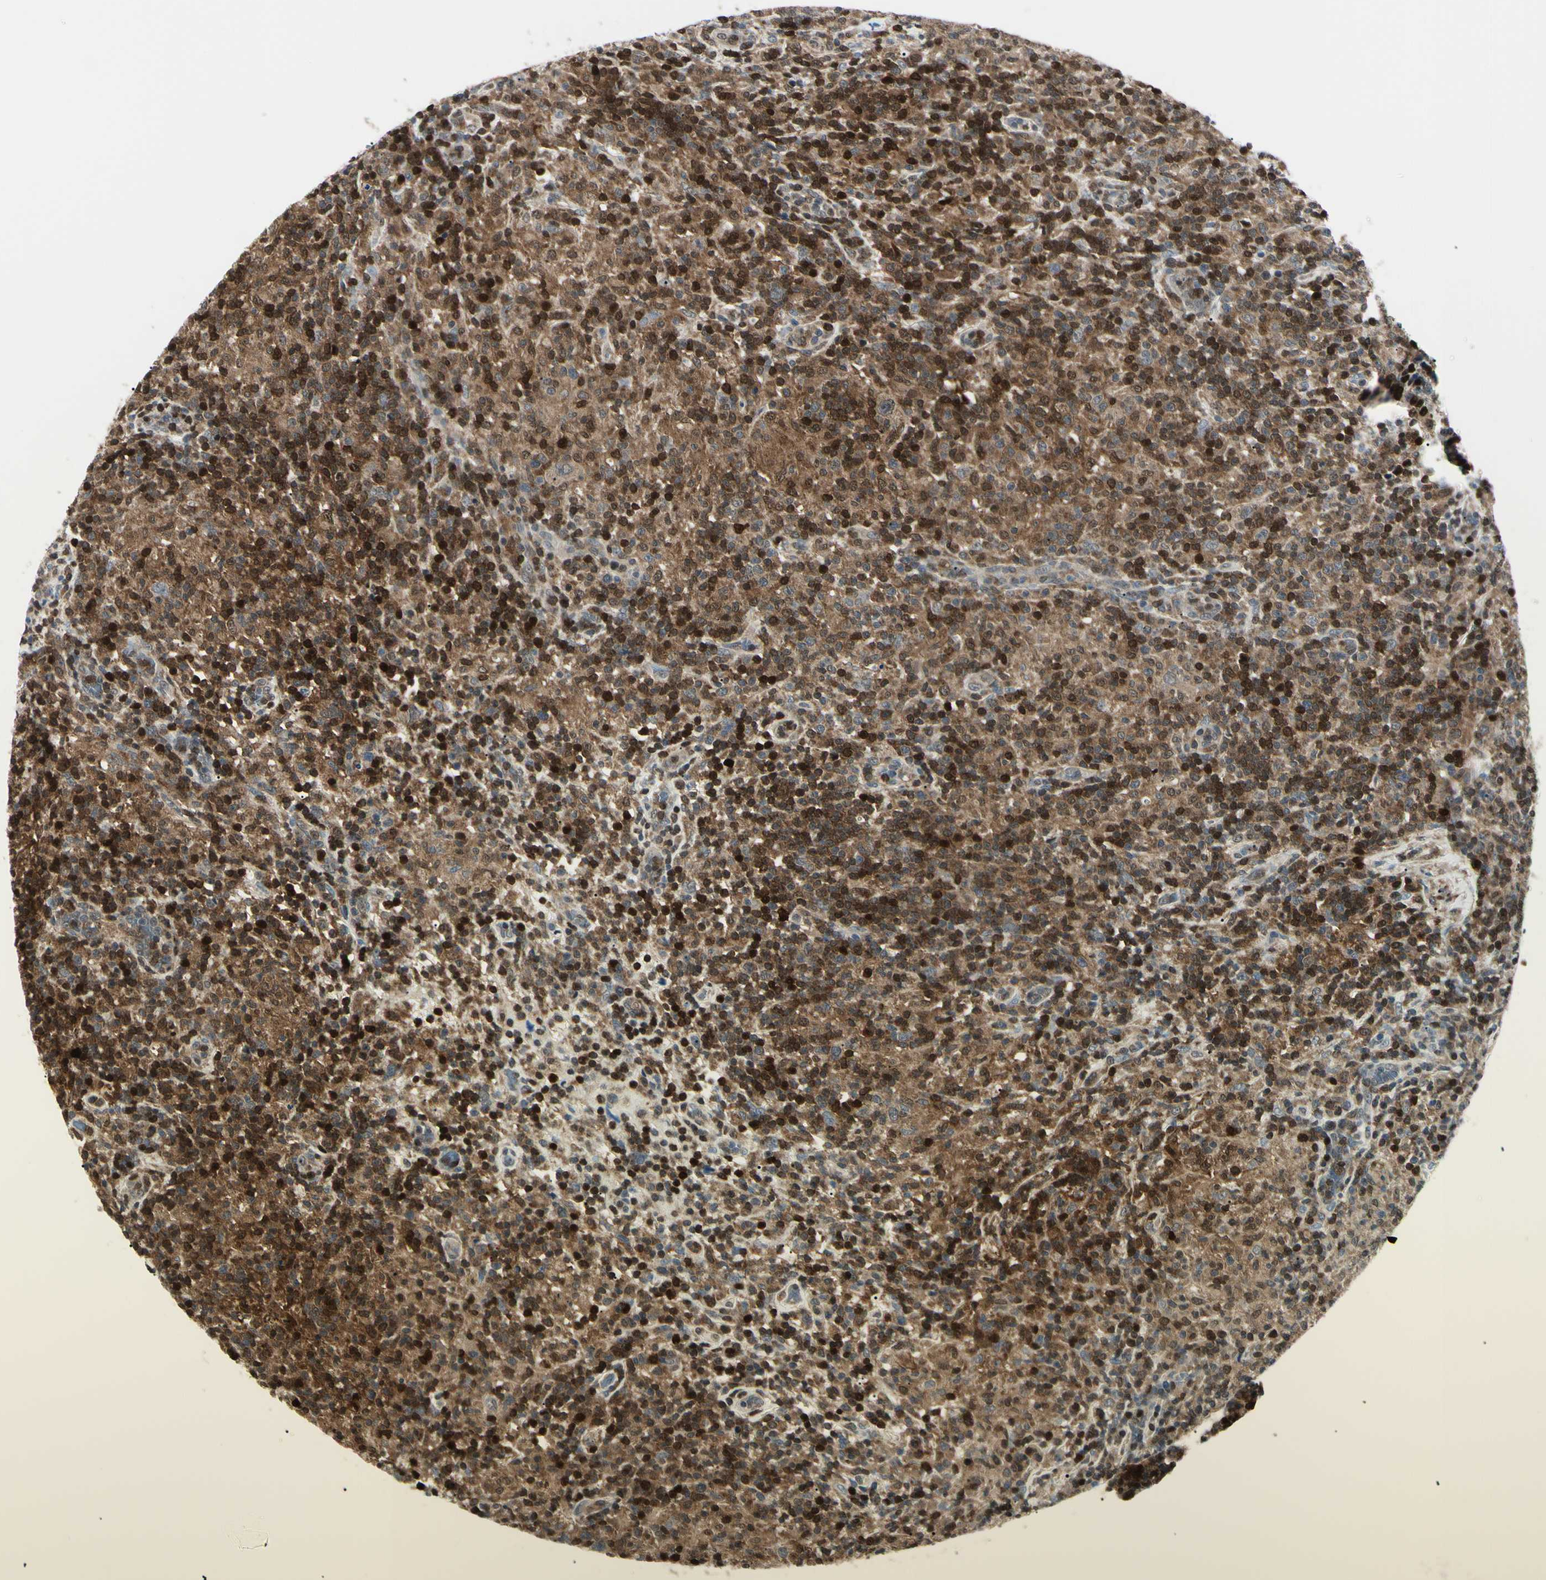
{"staining": {"intensity": "weak", "quantity": ">75%", "location": "cytoplasmic/membranous"}, "tissue": "lymphoma", "cell_type": "Tumor cells", "image_type": "cancer", "snomed": [{"axis": "morphology", "description": "Hodgkin's disease, NOS"}, {"axis": "topography", "description": "Lymph node"}], "caption": "This photomicrograph reveals immunohistochemistry (IHC) staining of lymphoma, with low weak cytoplasmic/membranous staining in about >75% of tumor cells.", "gene": "PGK1", "patient": {"sex": "male", "age": 70}}